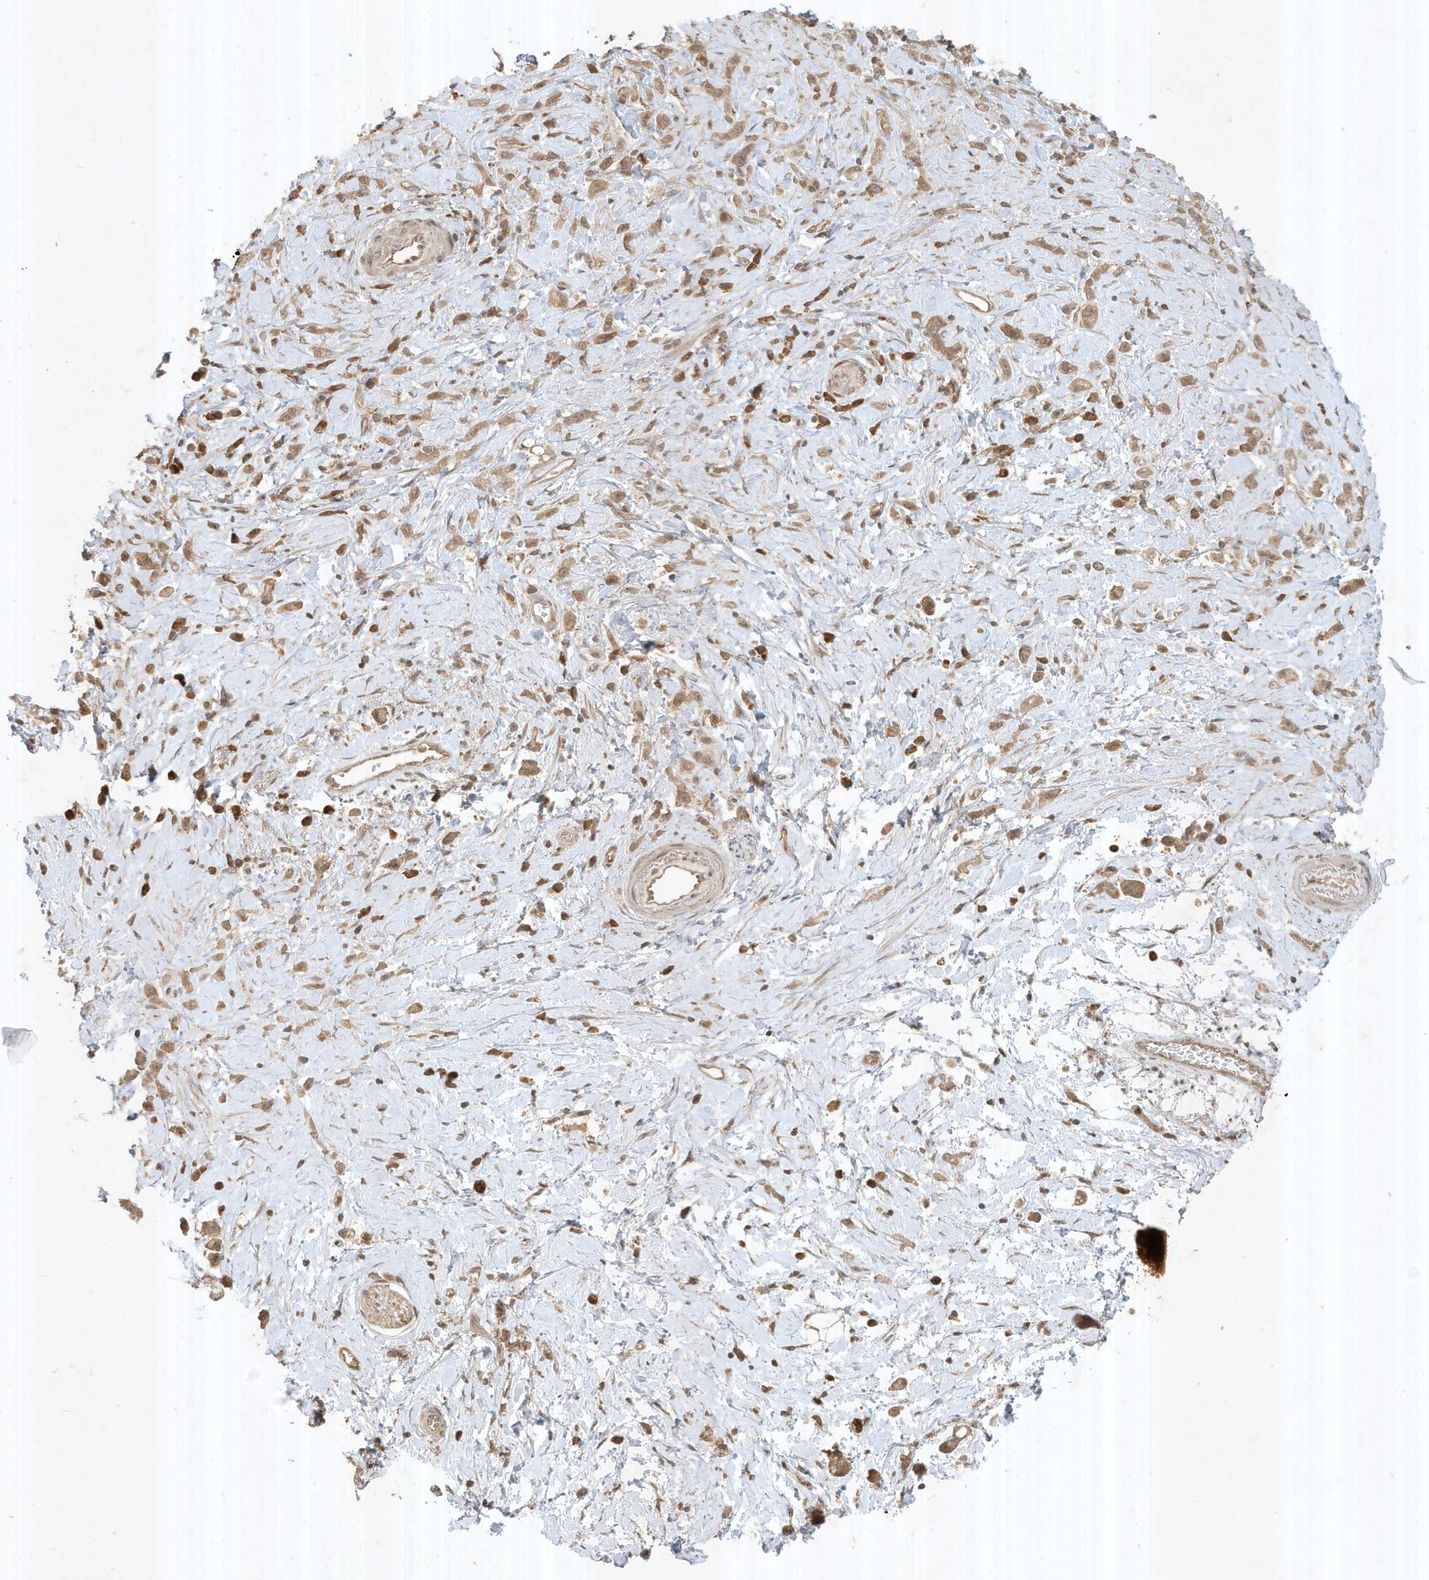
{"staining": {"intensity": "moderate", "quantity": ">75%", "location": "cytoplasmic/membranous"}, "tissue": "stomach cancer", "cell_type": "Tumor cells", "image_type": "cancer", "snomed": [{"axis": "morphology", "description": "Adenocarcinoma, NOS"}, {"axis": "topography", "description": "Stomach"}], "caption": "This micrograph exhibits IHC staining of stomach cancer (adenocarcinoma), with medium moderate cytoplasmic/membranous expression in about >75% of tumor cells.", "gene": "ABCB9", "patient": {"sex": "female", "age": 60}}